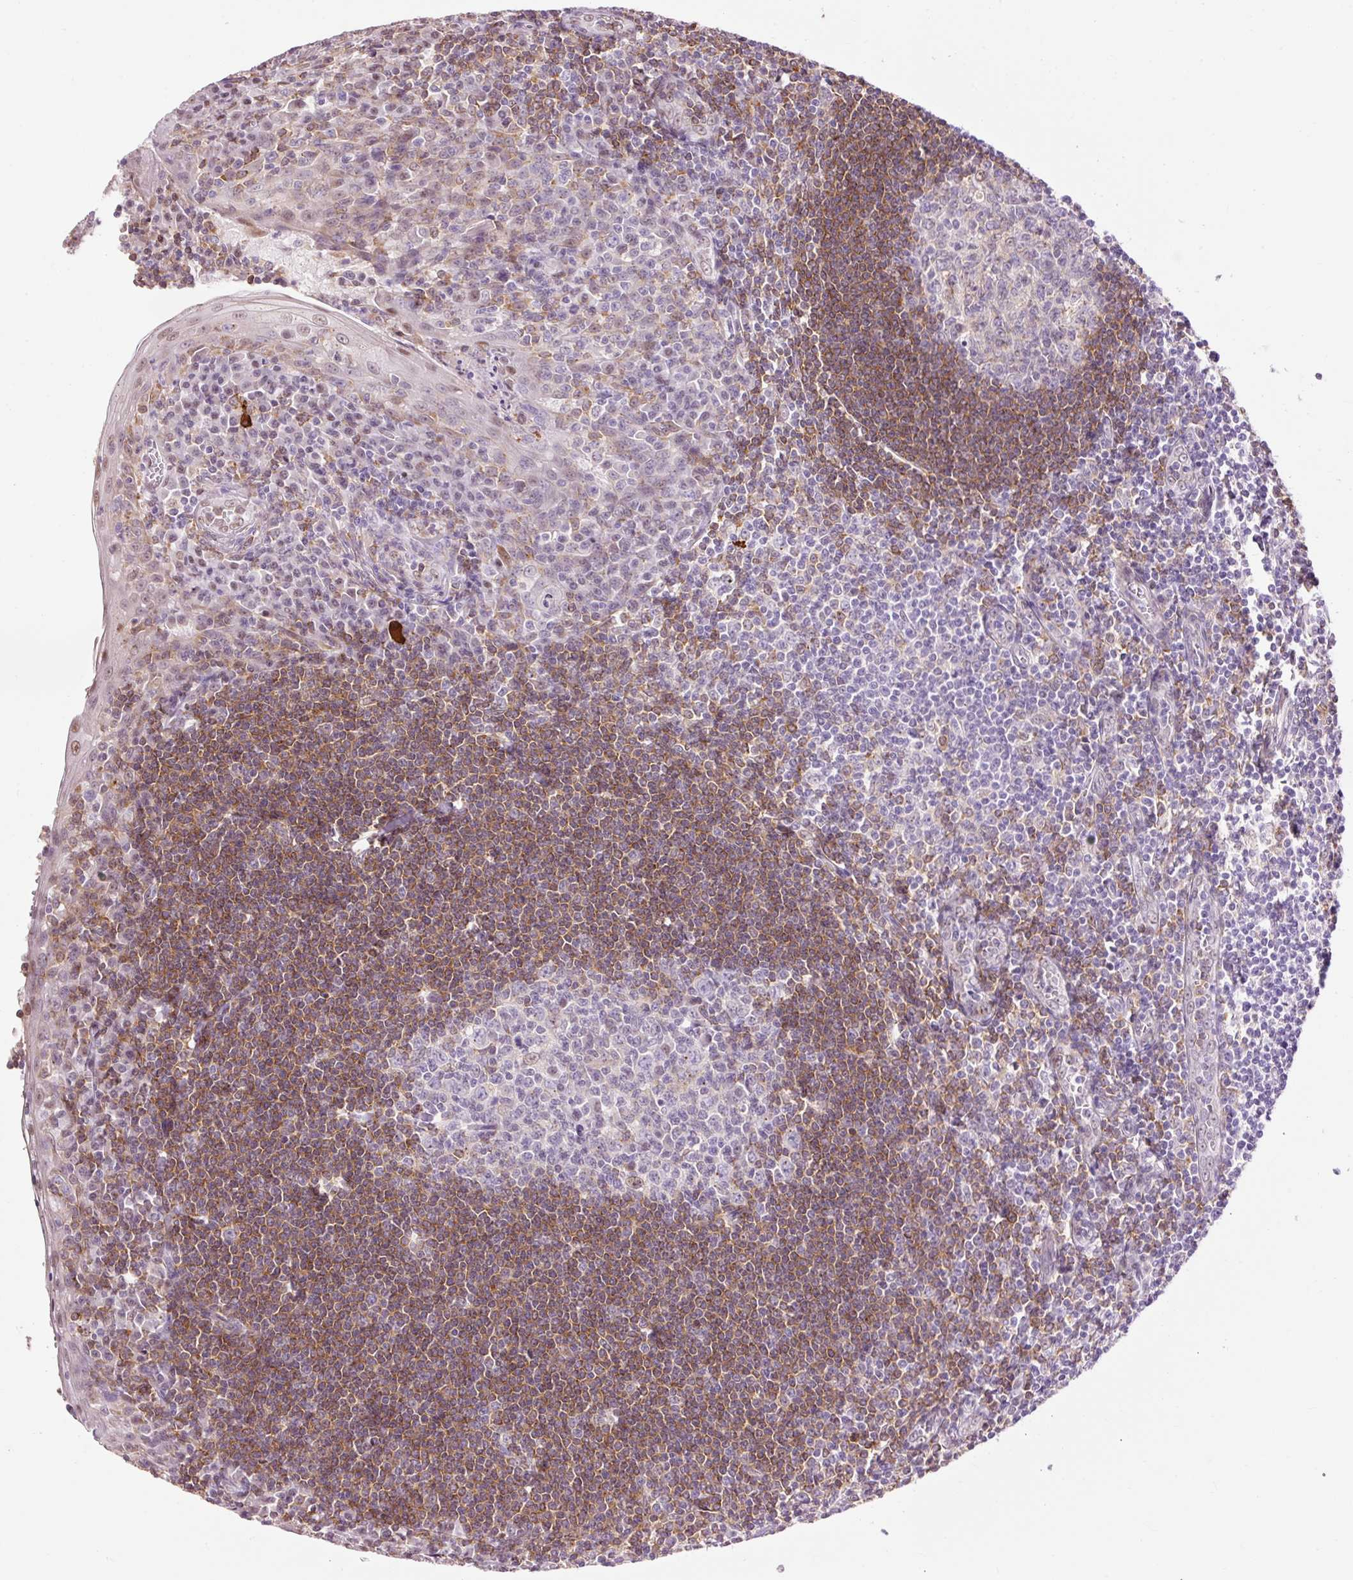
{"staining": {"intensity": "weak", "quantity": "<25%", "location": "cytoplasmic/membranous"}, "tissue": "tonsil", "cell_type": "Germinal center cells", "image_type": "normal", "snomed": [{"axis": "morphology", "description": "Normal tissue, NOS"}, {"axis": "topography", "description": "Tonsil"}], "caption": "Immunohistochemistry (IHC) histopathology image of normal tonsil stained for a protein (brown), which shows no staining in germinal center cells. (DAB IHC, high magnification).", "gene": "LY86", "patient": {"sex": "male", "age": 27}}